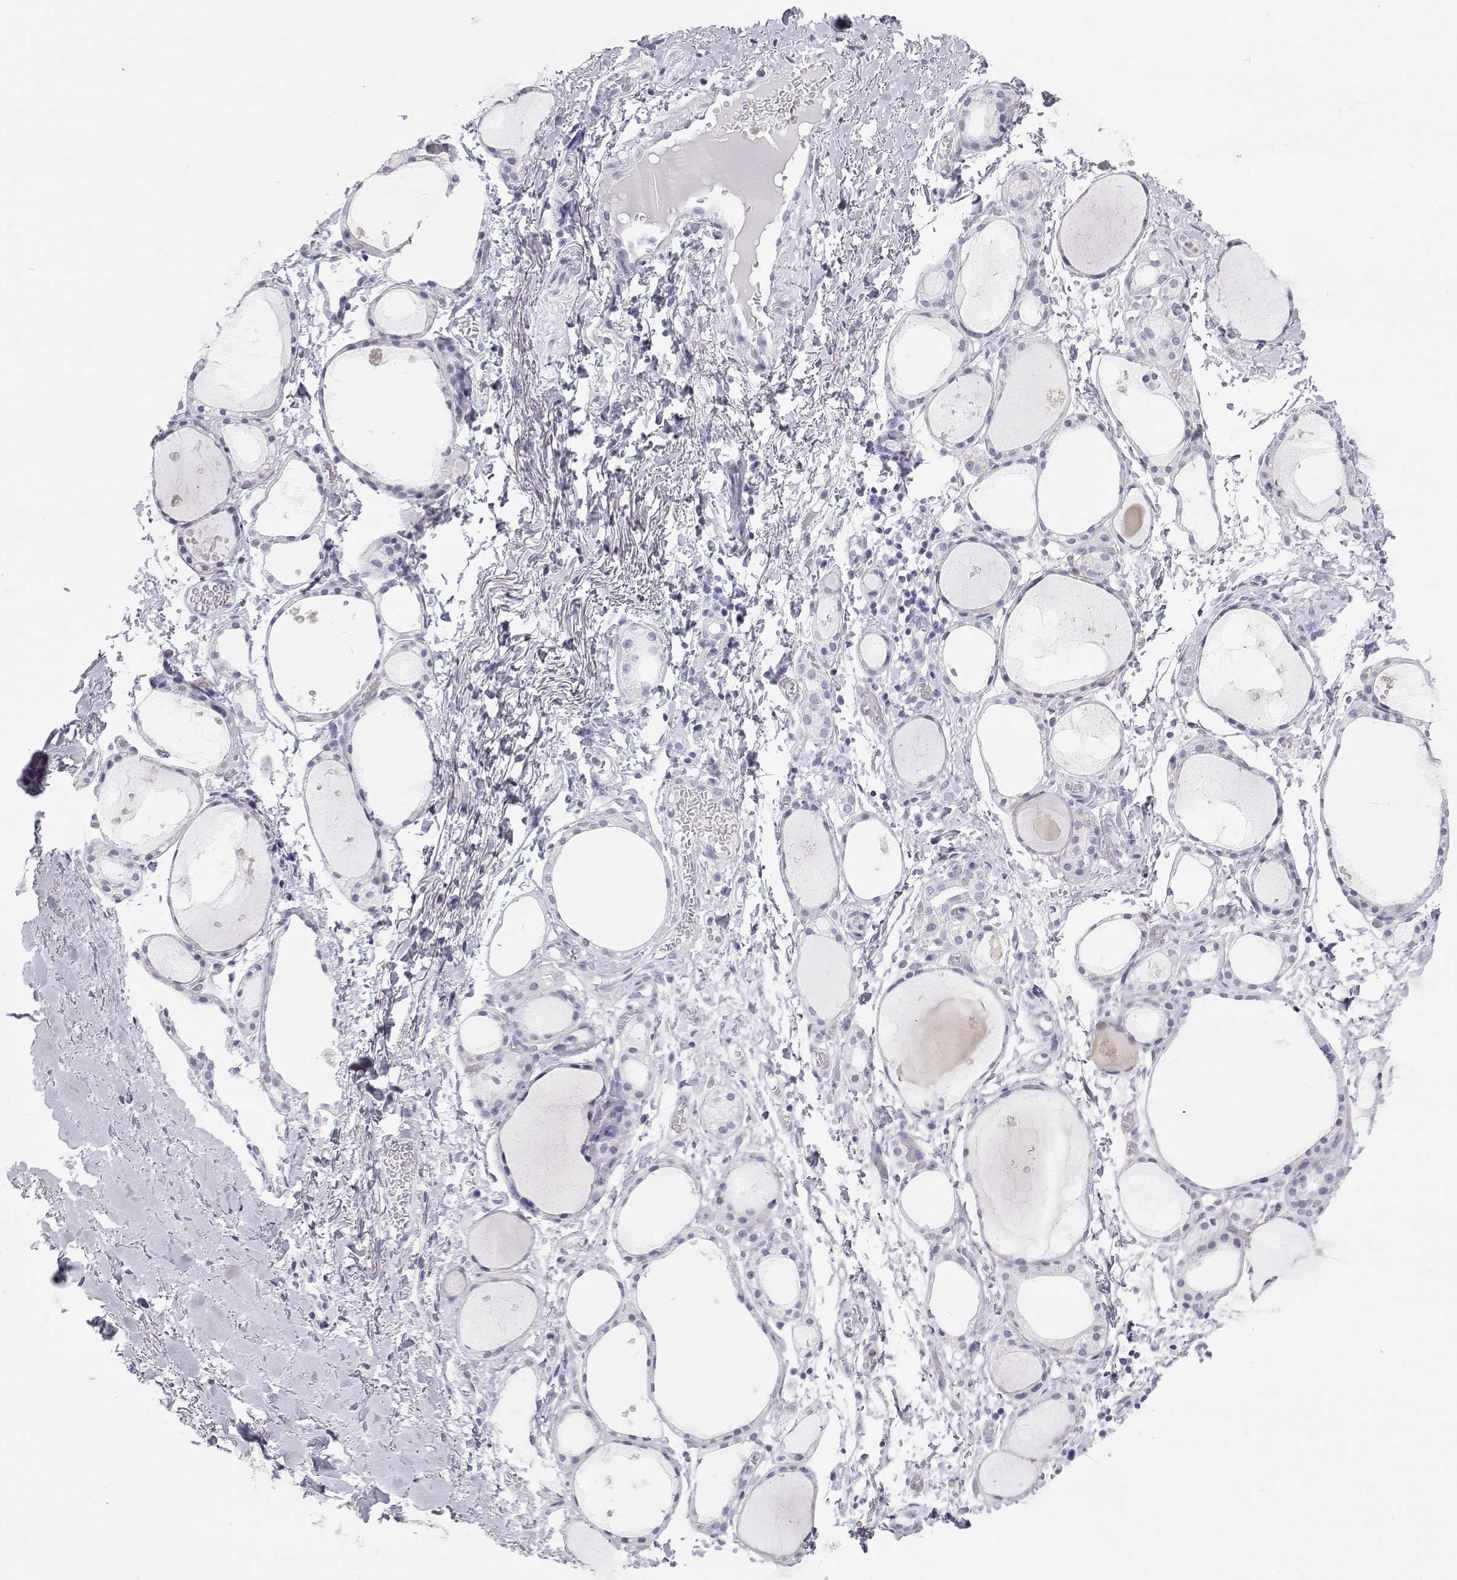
{"staining": {"intensity": "negative", "quantity": "none", "location": "none"}, "tissue": "thyroid gland", "cell_type": "Glandular cells", "image_type": "normal", "snomed": [{"axis": "morphology", "description": "Normal tissue, NOS"}, {"axis": "topography", "description": "Thyroid gland"}], "caption": "Immunohistochemistry (IHC) image of unremarkable thyroid gland: human thyroid gland stained with DAB (3,3'-diaminobenzidine) displays no significant protein positivity in glandular cells. (DAB (3,3'-diaminobenzidine) immunohistochemistry with hematoxylin counter stain).", "gene": "SFTPB", "patient": {"sex": "male", "age": 68}}